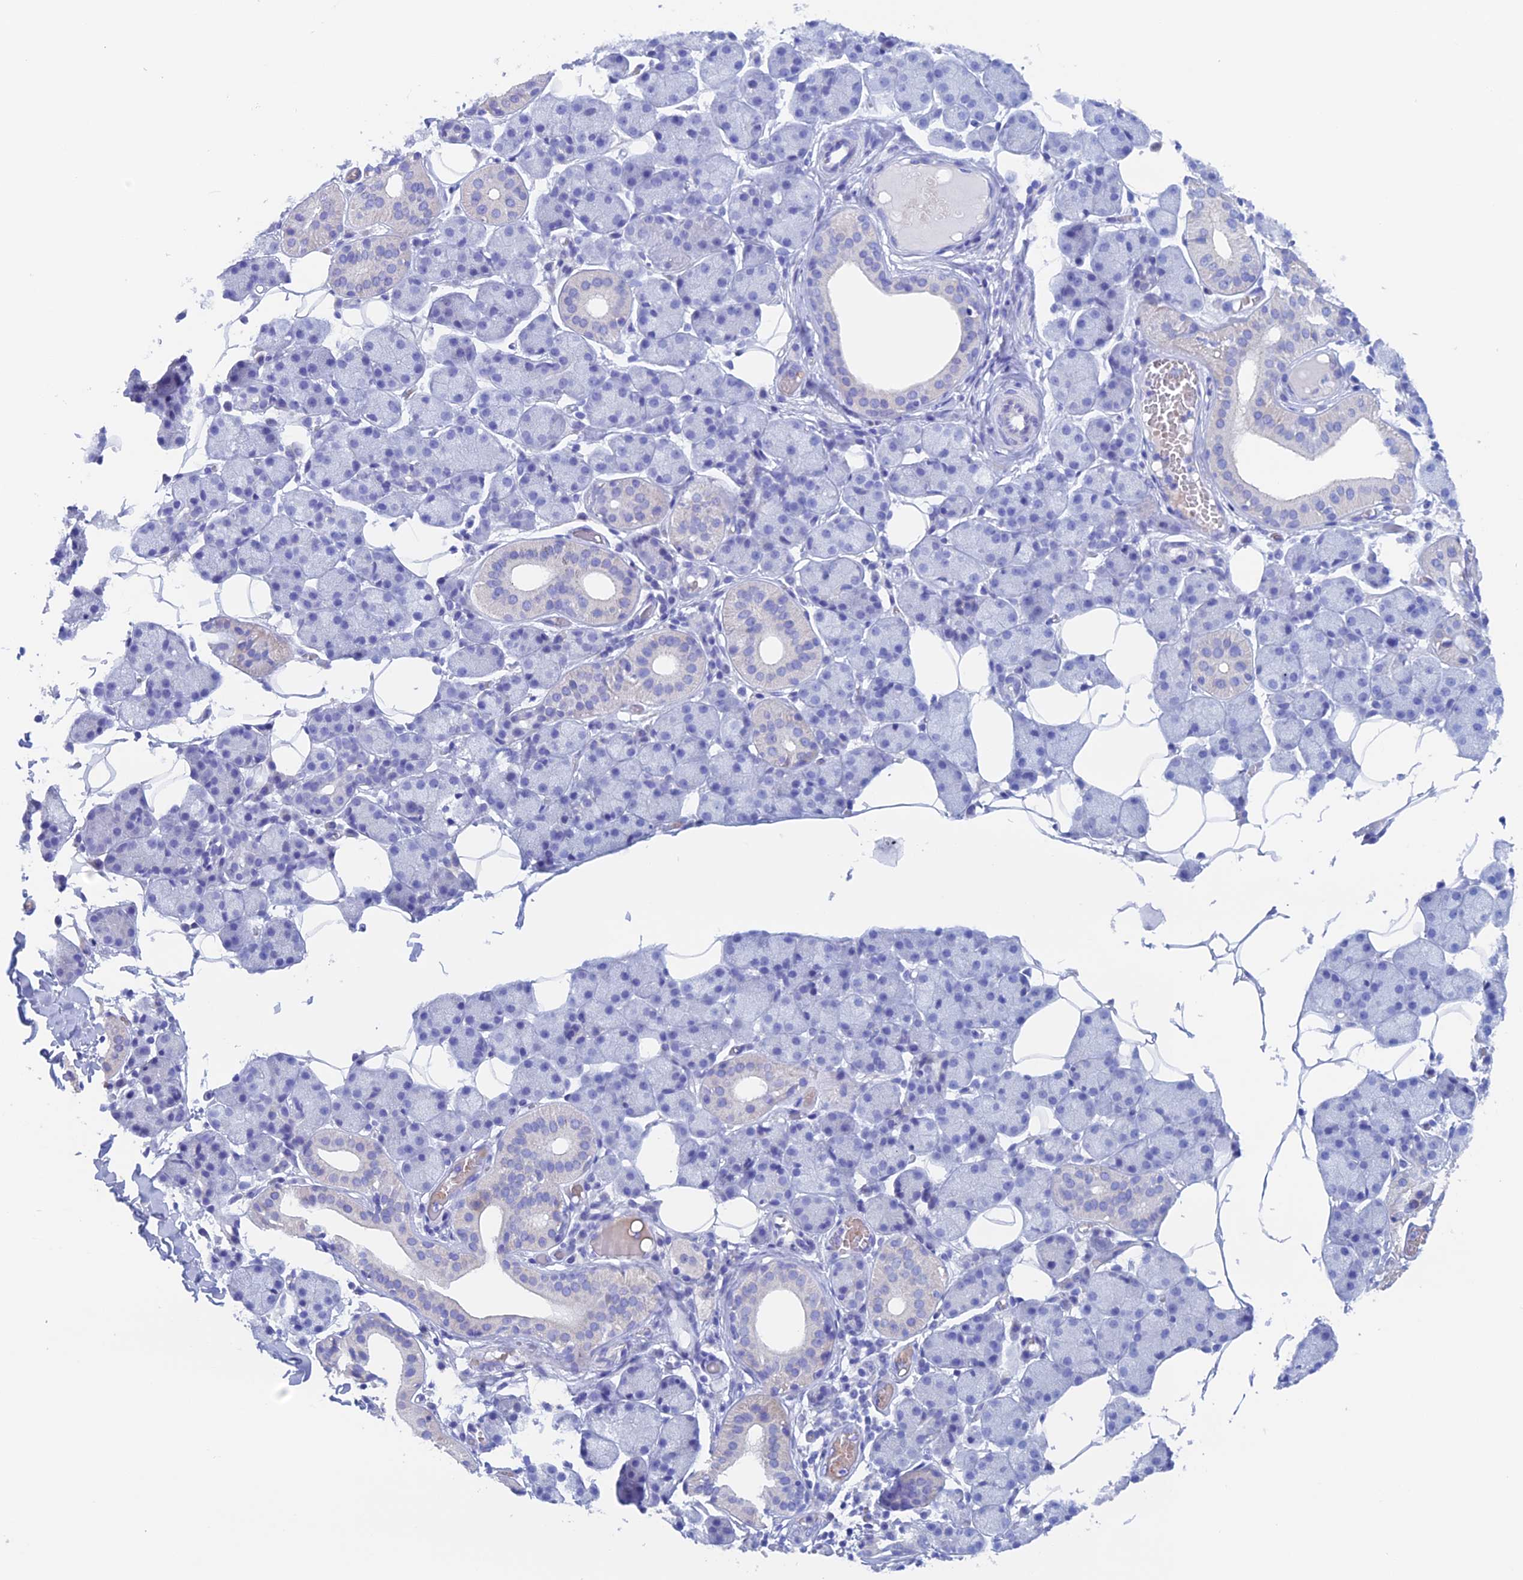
{"staining": {"intensity": "negative", "quantity": "none", "location": "none"}, "tissue": "salivary gland", "cell_type": "Glandular cells", "image_type": "normal", "snomed": [{"axis": "morphology", "description": "Normal tissue, NOS"}, {"axis": "topography", "description": "Salivary gland"}], "caption": "Immunohistochemical staining of normal human salivary gland reveals no significant expression in glandular cells.", "gene": "PSMC3IP", "patient": {"sex": "female", "age": 33}}